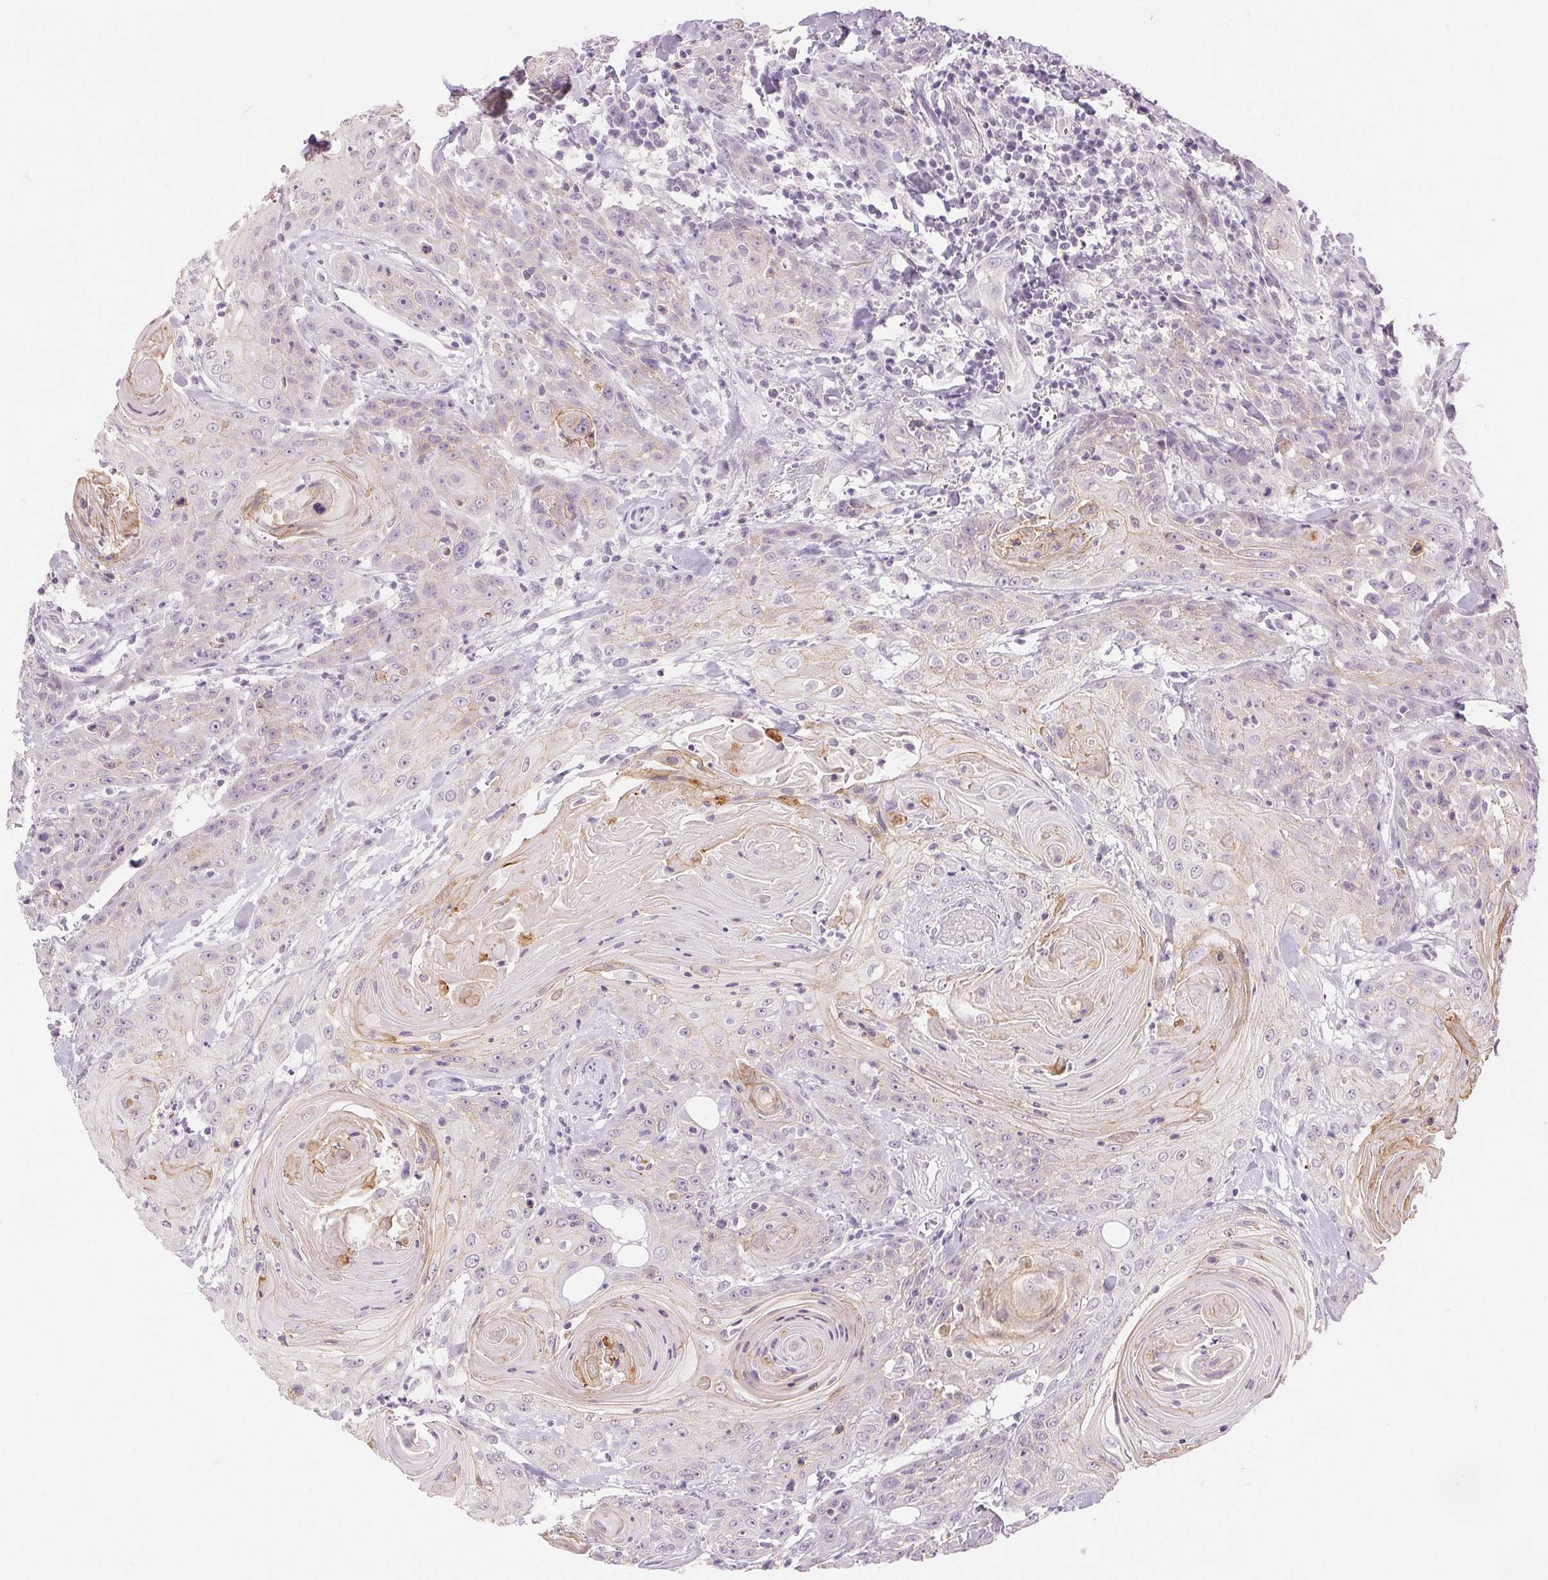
{"staining": {"intensity": "negative", "quantity": "none", "location": "none"}, "tissue": "head and neck cancer", "cell_type": "Tumor cells", "image_type": "cancer", "snomed": [{"axis": "morphology", "description": "Squamous cell carcinoma, NOS"}, {"axis": "topography", "description": "Head-Neck"}], "caption": "A high-resolution histopathology image shows IHC staining of head and neck cancer (squamous cell carcinoma), which shows no significant positivity in tumor cells. (DAB (3,3'-diaminobenzidine) immunohistochemistry visualized using brightfield microscopy, high magnification).", "gene": "DSG3", "patient": {"sex": "female", "age": 84}}